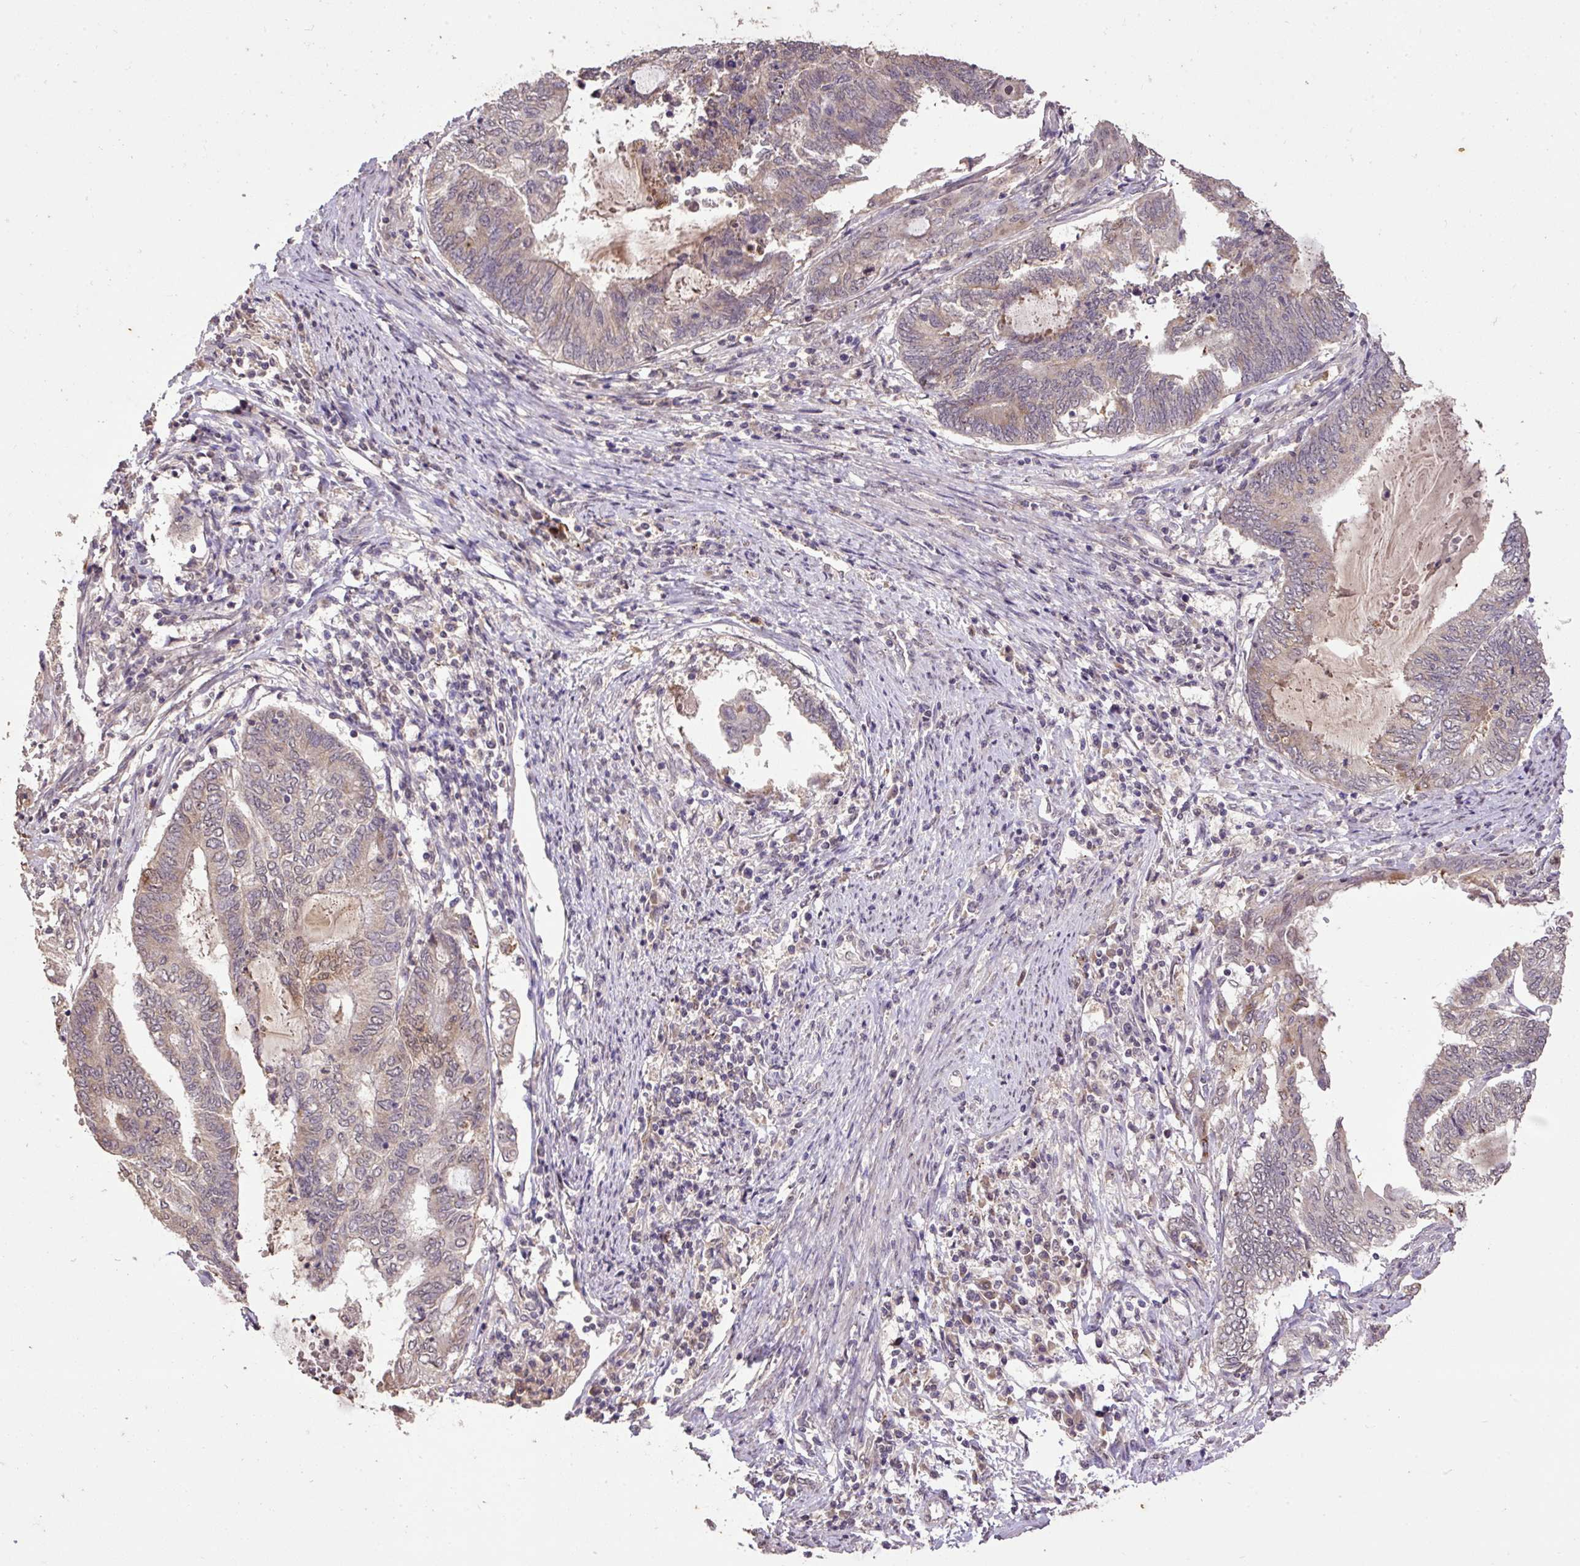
{"staining": {"intensity": "weak", "quantity": "<25%", "location": "cytoplasmic/membranous"}, "tissue": "endometrial cancer", "cell_type": "Tumor cells", "image_type": "cancer", "snomed": [{"axis": "morphology", "description": "Adenocarcinoma, NOS"}, {"axis": "topography", "description": "Uterus"}, {"axis": "topography", "description": "Endometrium"}], "caption": "Immunohistochemistry (IHC) image of neoplastic tissue: human endometrial cancer stained with DAB (3,3'-diaminobenzidine) demonstrates no significant protein expression in tumor cells.", "gene": "LRTM2", "patient": {"sex": "female", "age": 70}}